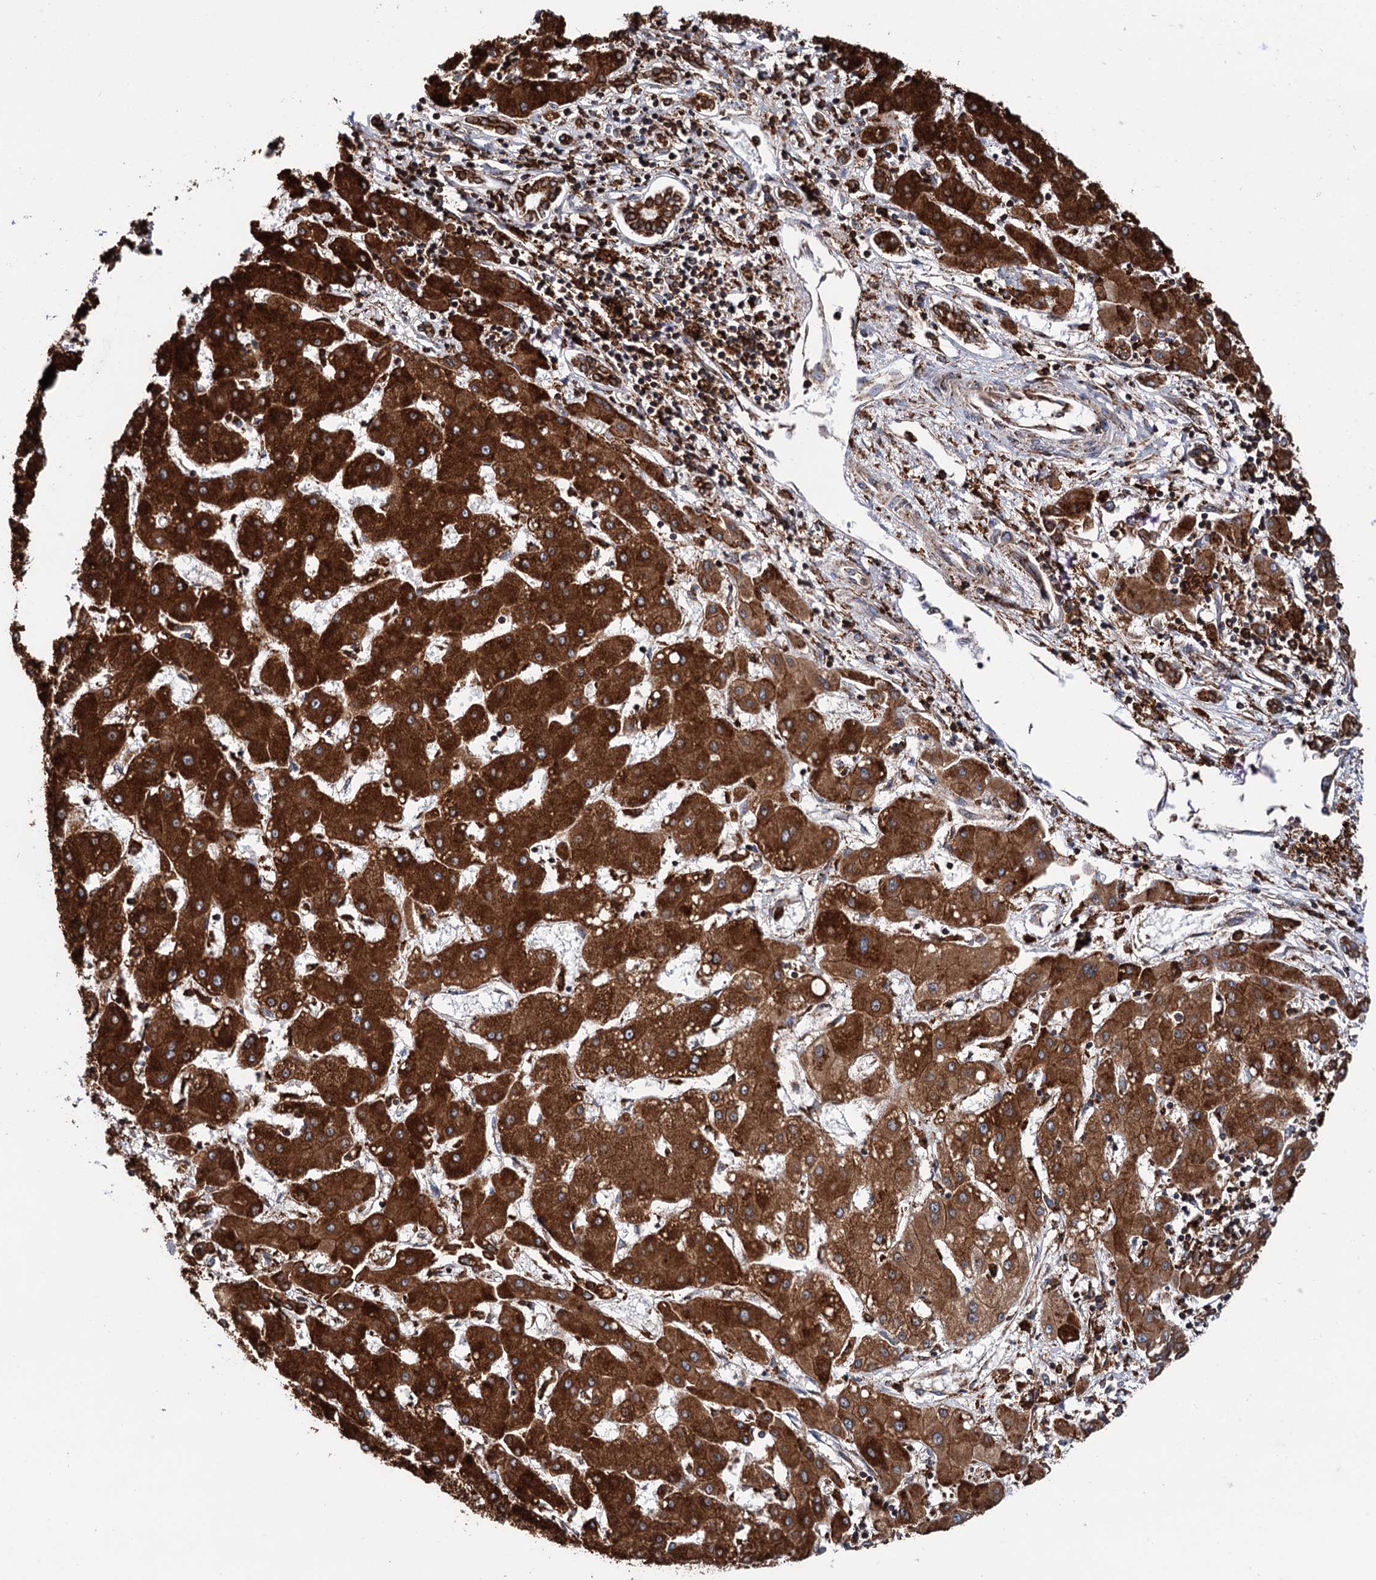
{"staining": {"intensity": "strong", "quantity": ">75%", "location": "cytoplasmic/membranous"}, "tissue": "liver cancer", "cell_type": "Tumor cells", "image_type": "cancer", "snomed": [{"axis": "morphology", "description": "Cholangiocarcinoma"}, {"axis": "topography", "description": "Liver"}], "caption": "Immunohistochemical staining of human liver cholangiocarcinoma reveals high levels of strong cytoplasmic/membranous protein positivity in approximately >75% of tumor cells.", "gene": "ERP29", "patient": {"sex": "male", "age": 59}}